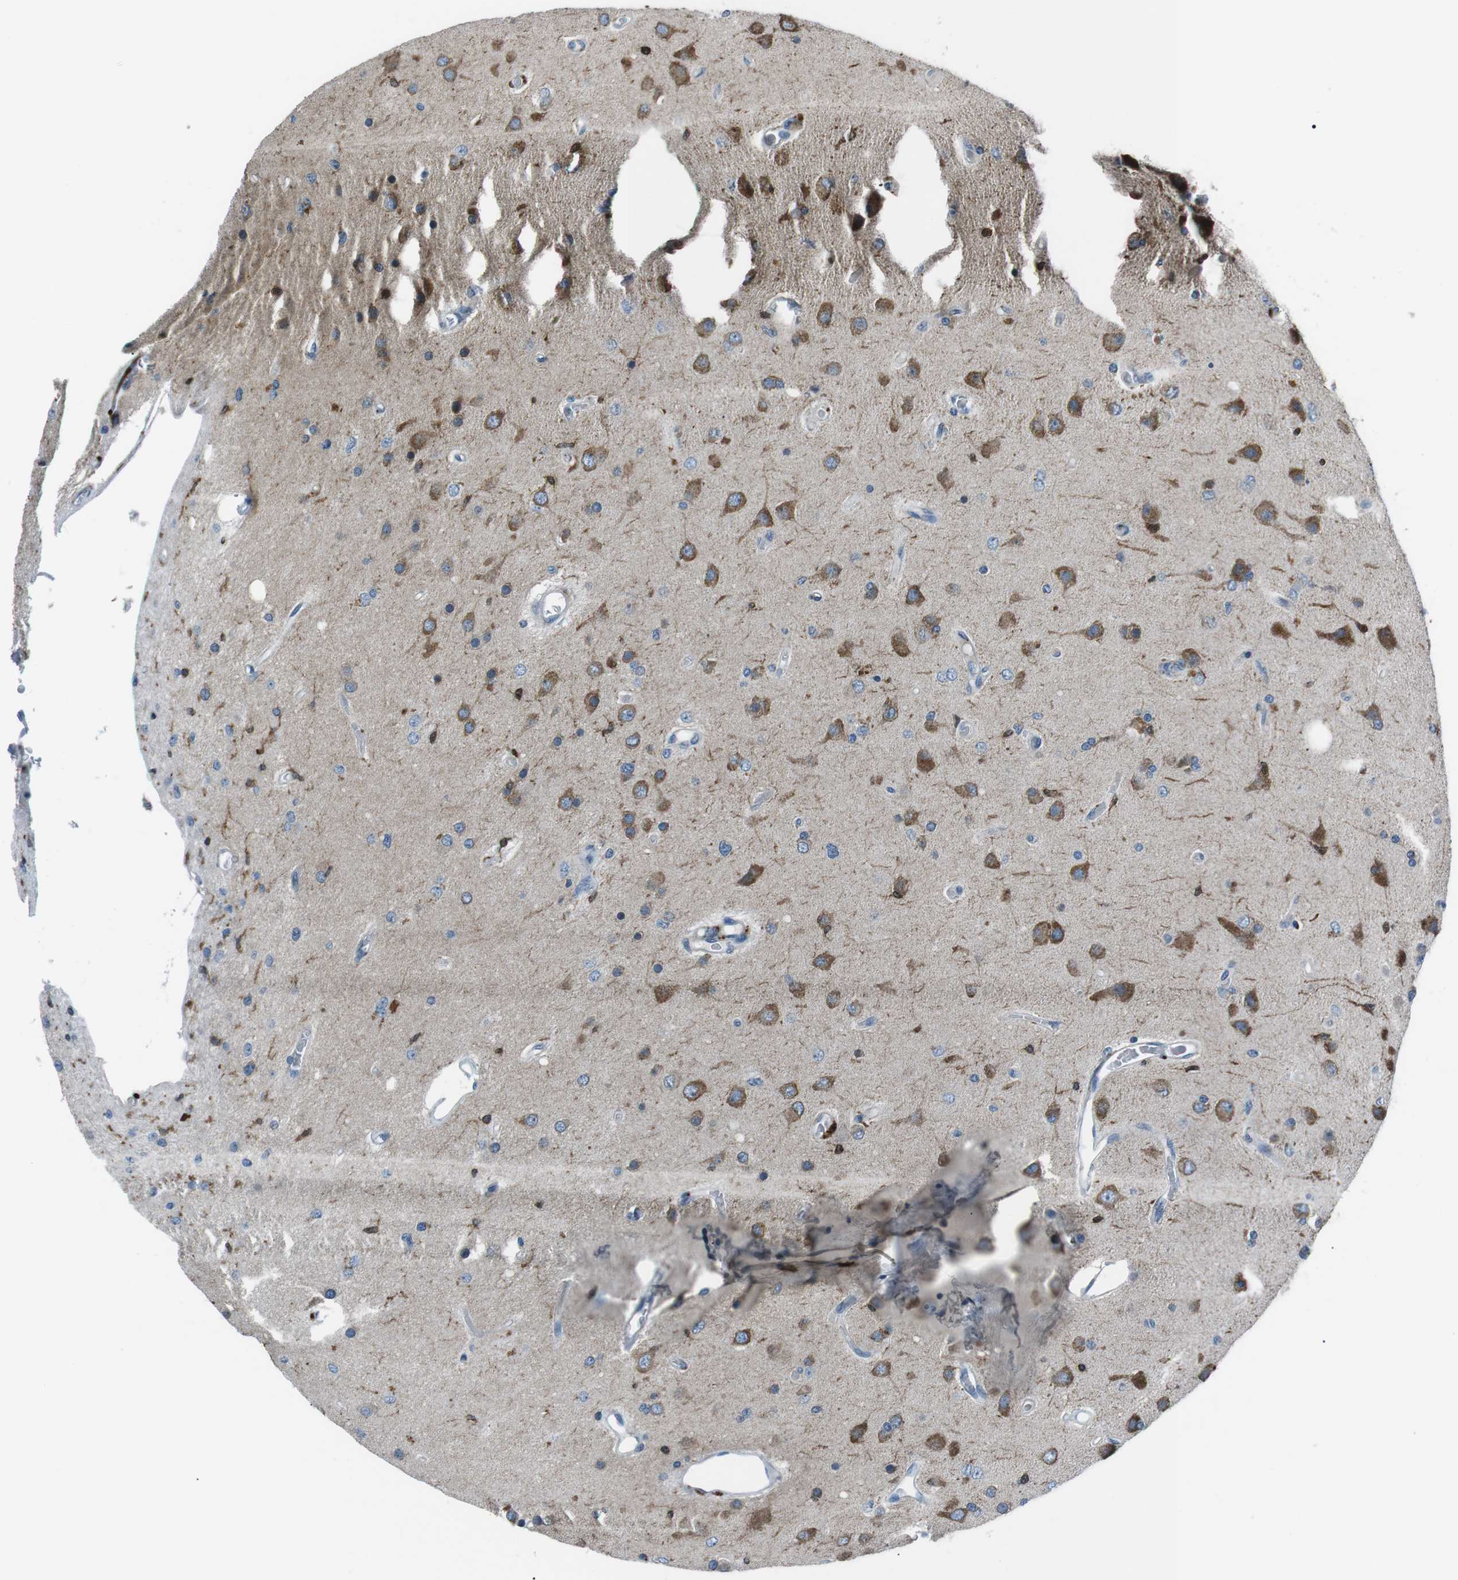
{"staining": {"intensity": "moderate", "quantity": ">75%", "location": "cytoplasmic/membranous"}, "tissue": "glioma", "cell_type": "Tumor cells", "image_type": "cancer", "snomed": [{"axis": "morphology", "description": "Normal tissue, NOS"}, {"axis": "morphology", "description": "Glioma, malignant, High grade"}, {"axis": "topography", "description": "Cerebral cortex"}], "caption": "A brown stain highlights moderate cytoplasmic/membranous positivity of a protein in glioma tumor cells.", "gene": "BLNK", "patient": {"sex": "male", "age": 77}}